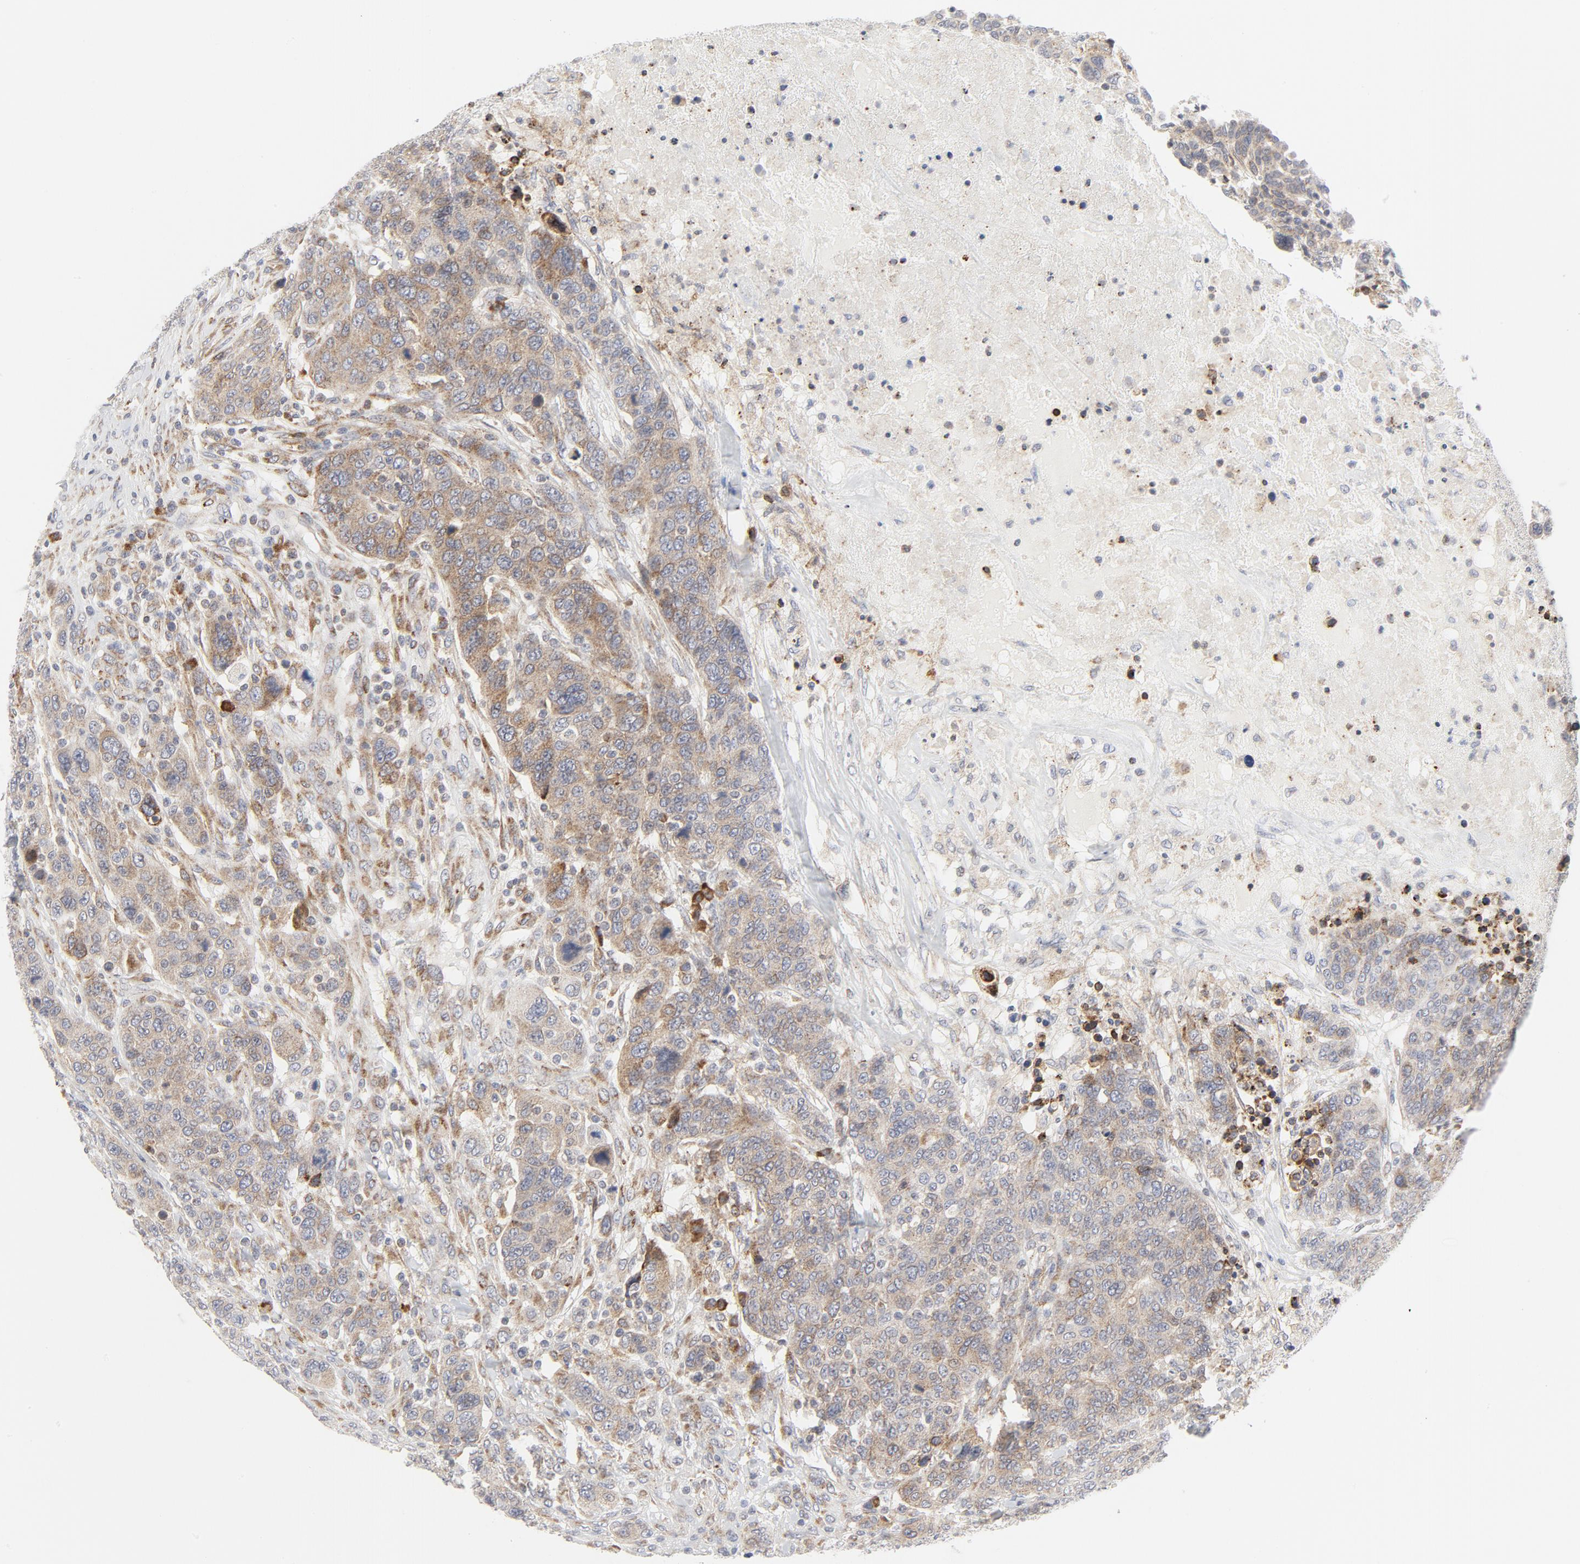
{"staining": {"intensity": "weak", "quantity": ">75%", "location": "cytoplasmic/membranous"}, "tissue": "breast cancer", "cell_type": "Tumor cells", "image_type": "cancer", "snomed": [{"axis": "morphology", "description": "Duct carcinoma"}, {"axis": "topography", "description": "Breast"}], "caption": "IHC (DAB) staining of breast cancer demonstrates weak cytoplasmic/membranous protein staining in approximately >75% of tumor cells.", "gene": "LRP6", "patient": {"sex": "female", "age": 37}}